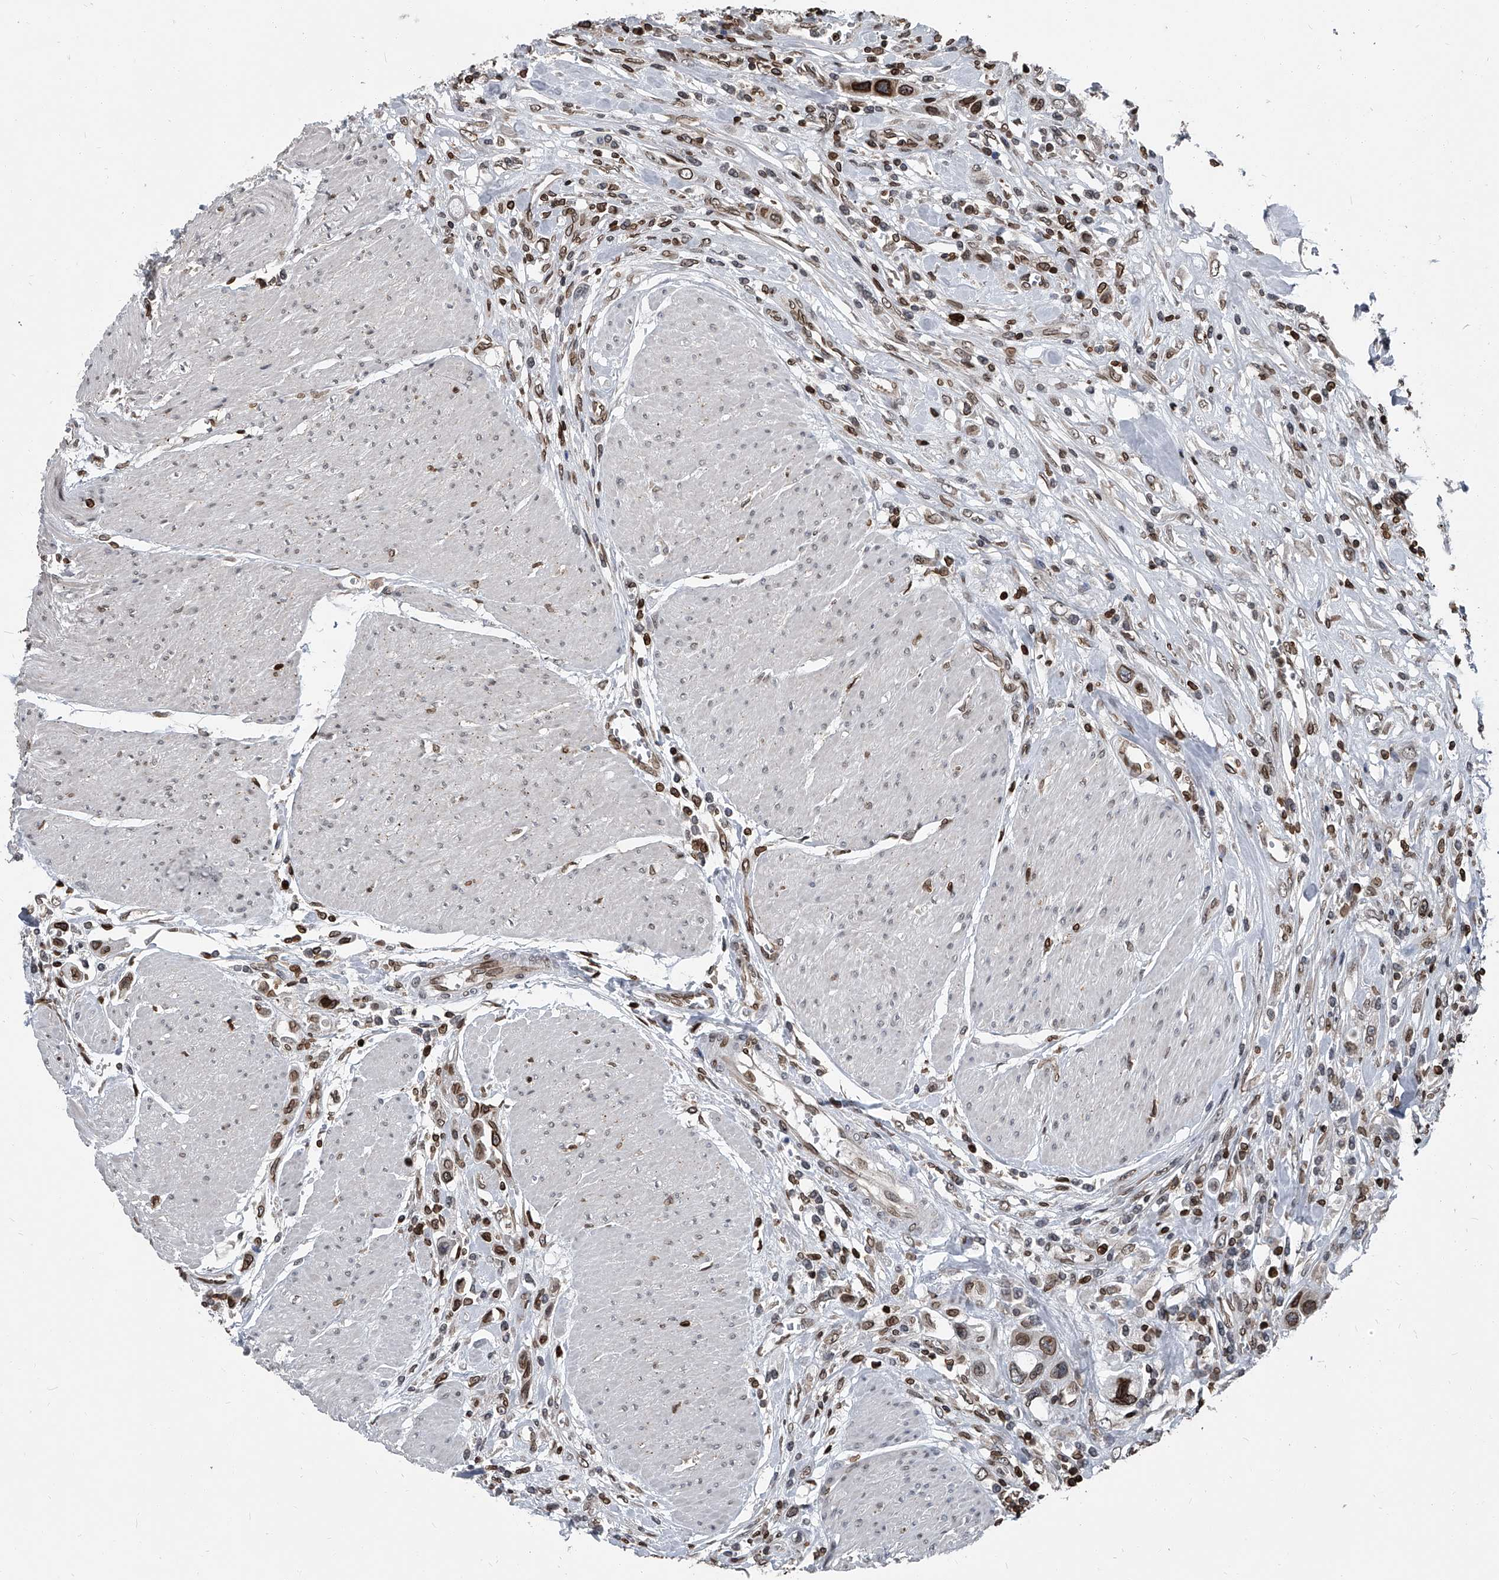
{"staining": {"intensity": "moderate", "quantity": ">75%", "location": "cytoplasmic/membranous,nuclear"}, "tissue": "urothelial cancer", "cell_type": "Tumor cells", "image_type": "cancer", "snomed": [{"axis": "morphology", "description": "Urothelial carcinoma, High grade"}, {"axis": "topography", "description": "Urinary bladder"}], "caption": "Moderate cytoplasmic/membranous and nuclear protein staining is identified in approximately >75% of tumor cells in urothelial cancer. Using DAB (3,3'-diaminobenzidine) (brown) and hematoxylin (blue) stains, captured at high magnification using brightfield microscopy.", "gene": "PHF20", "patient": {"sex": "male", "age": 50}}